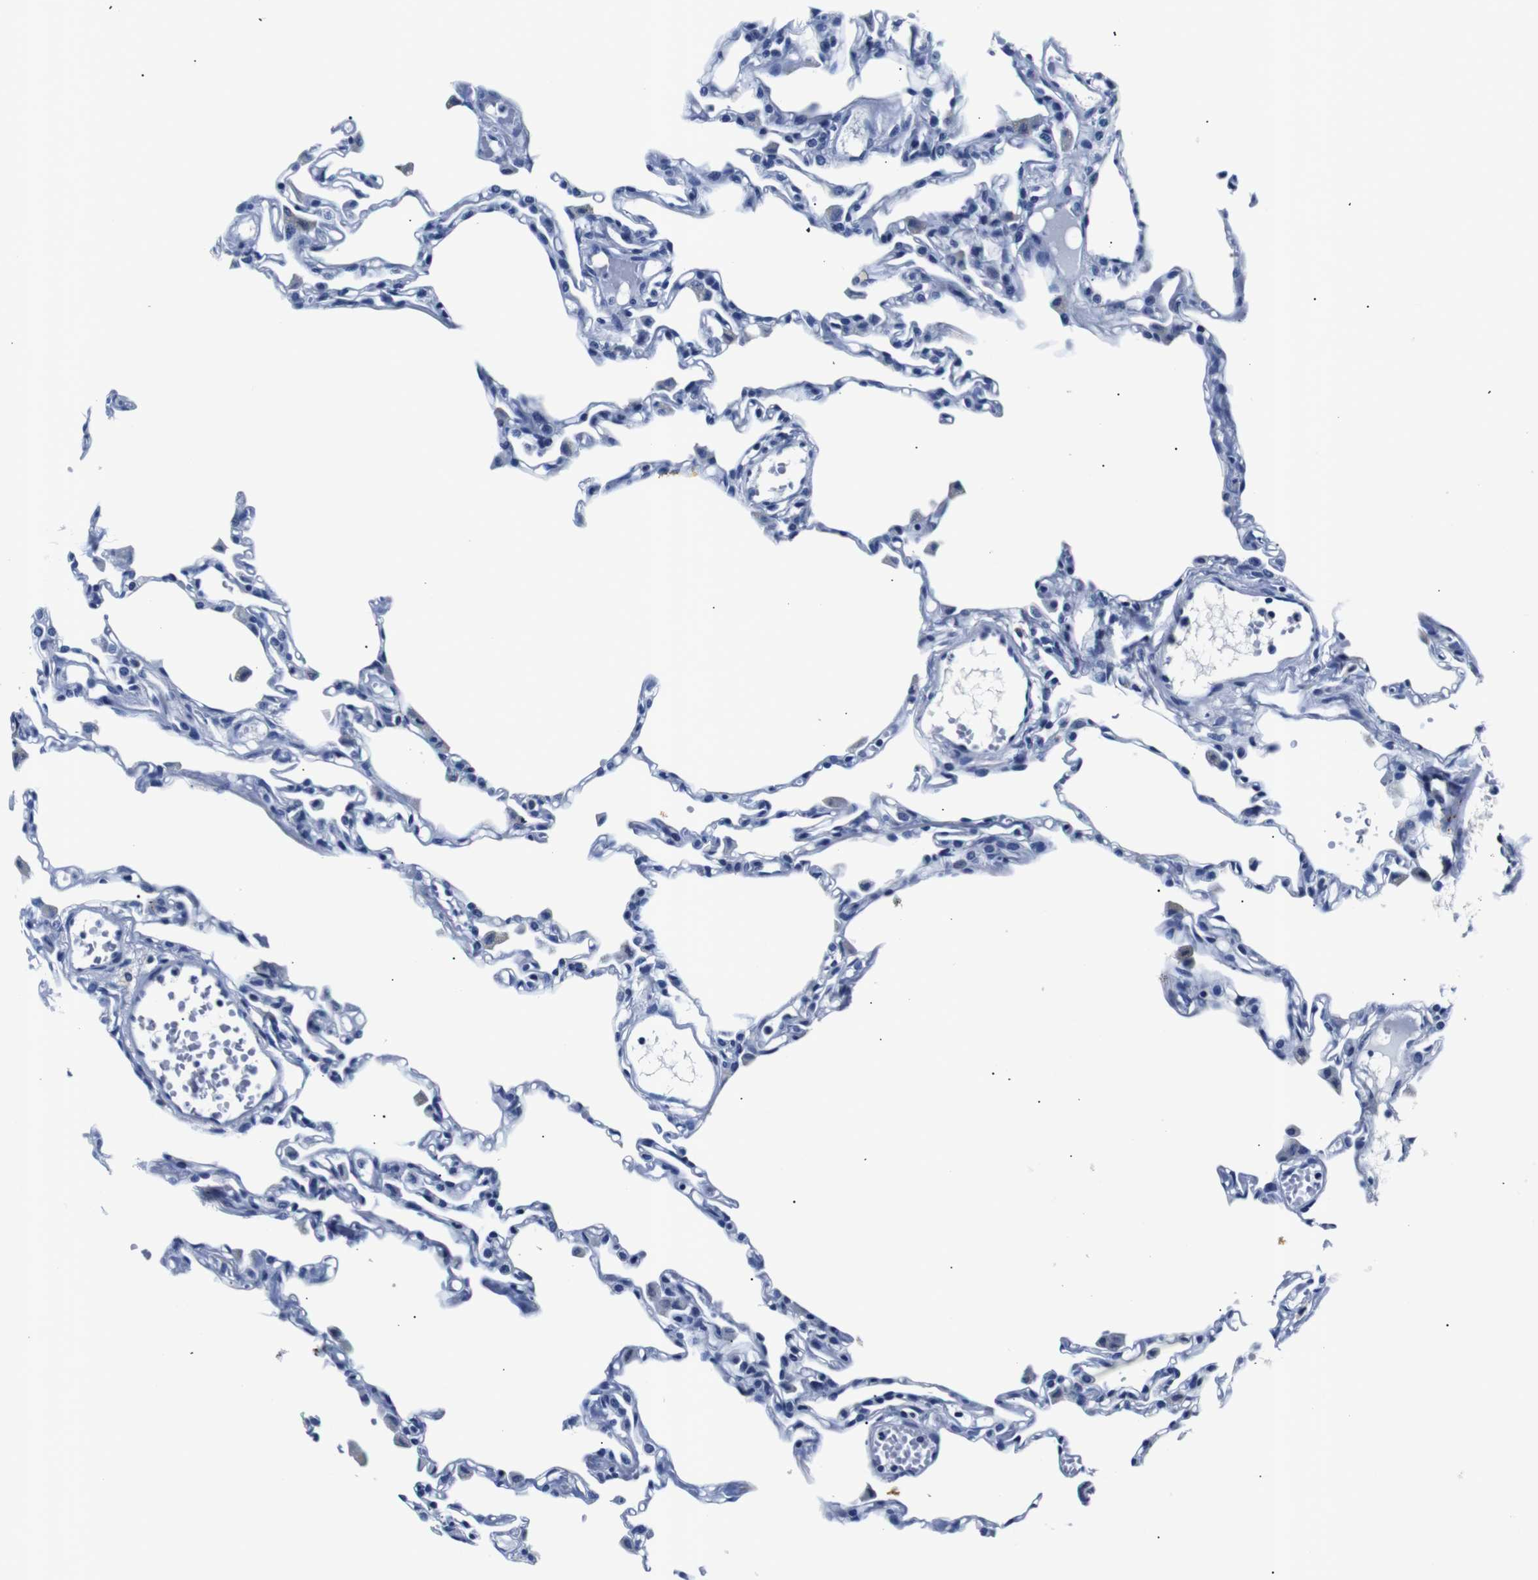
{"staining": {"intensity": "negative", "quantity": "none", "location": "none"}, "tissue": "lung", "cell_type": "Alveolar cells", "image_type": "normal", "snomed": [{"axis": "morphology", "description": "Normal tissue, NOS"}, {"axis": "topography", "description": "Lung"}], "caption": "This is a image of immunohistochemistry (IHC) staining of normal lung, which shows no expression in alveolar cells. (Brightfield microscopy of DAB (3,3'-diaminobenzidine) immunohistochemistry (IHC) at high magnification).", "gene": "GAP43", "patient": {"sex": "female", "age": 49}}